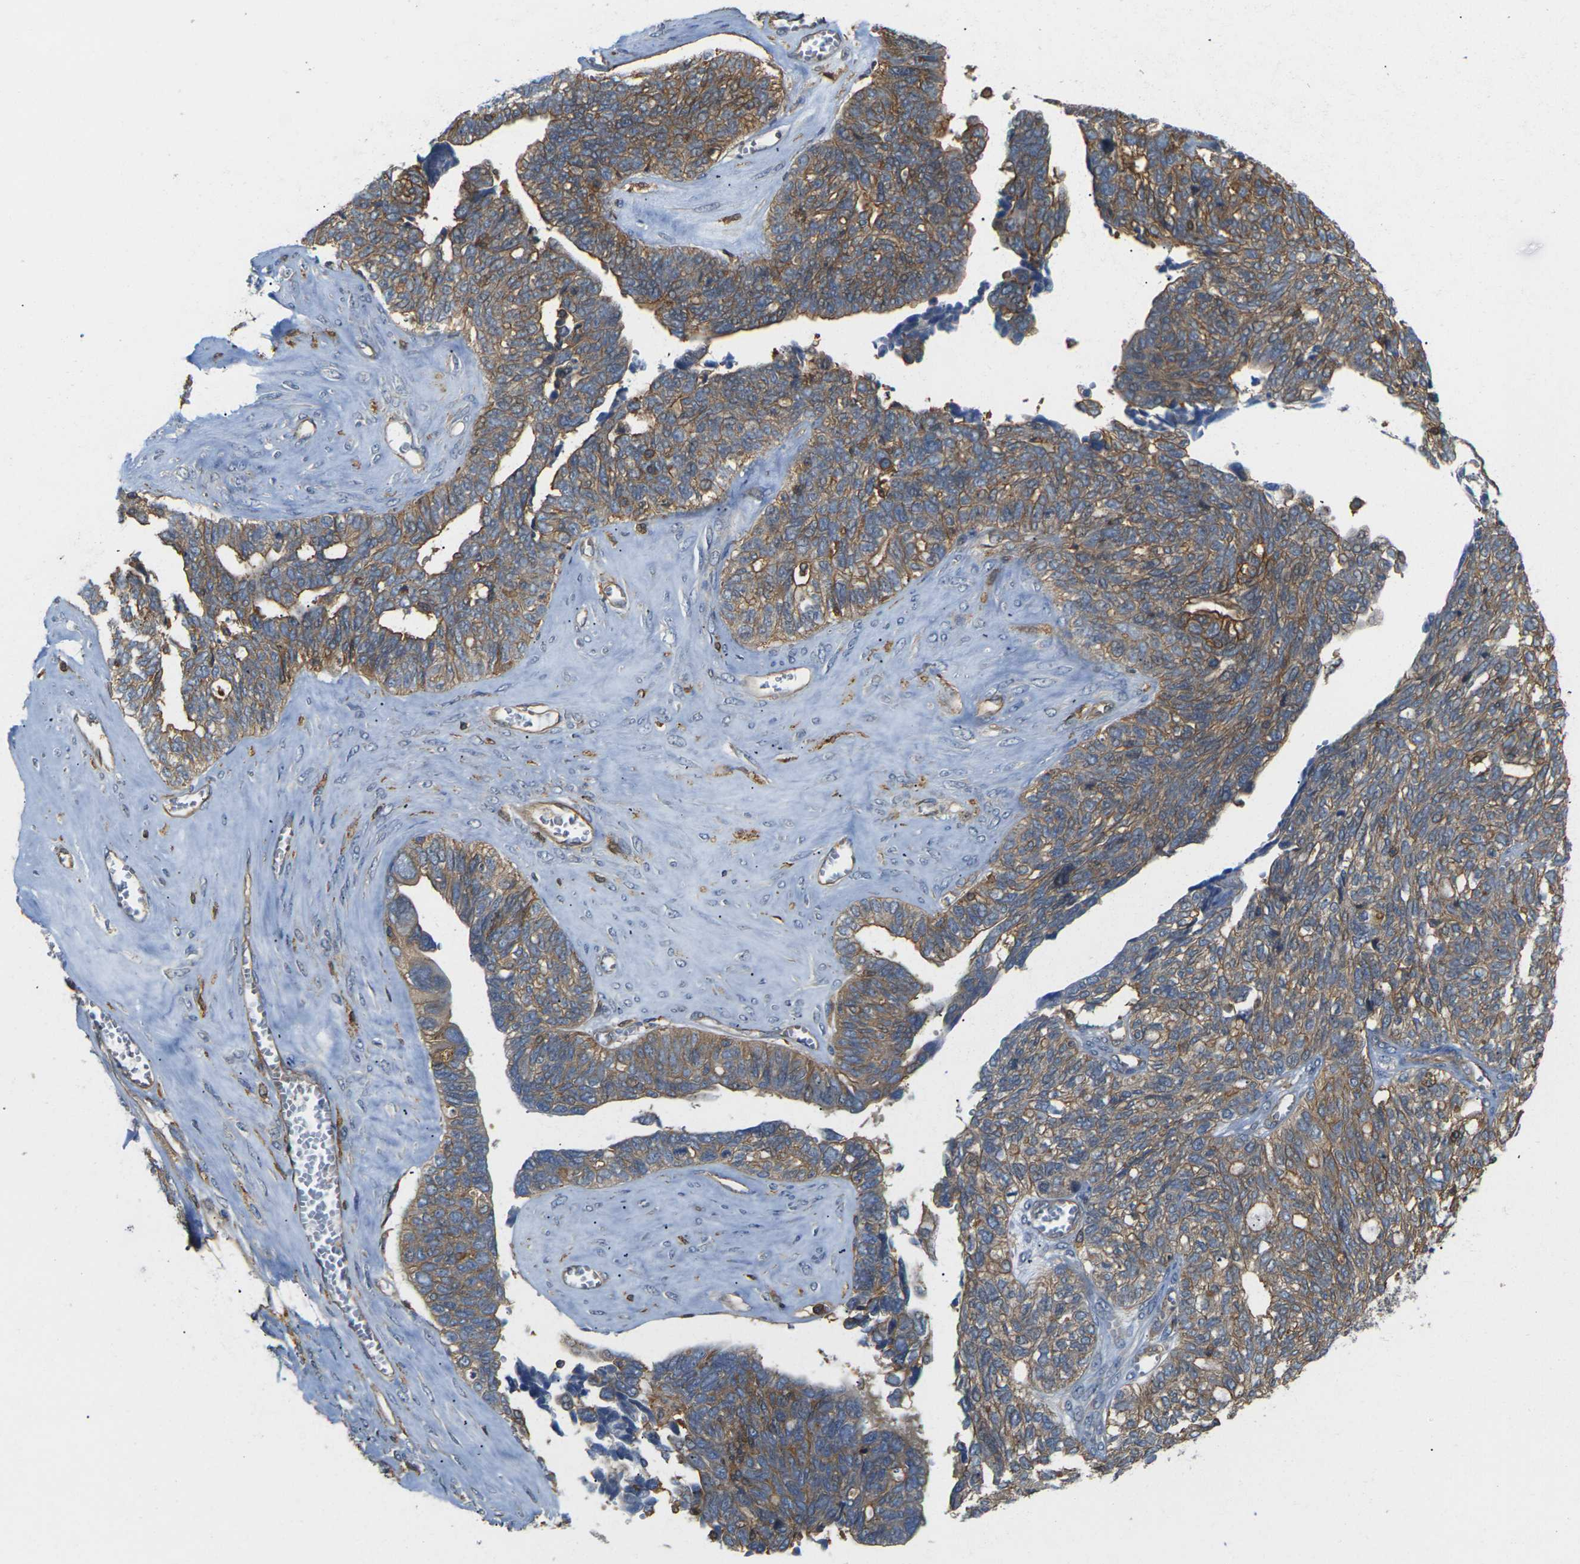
{"staining": {"intensity": "moderate", "quantity": ">75%", "location": "cytoplasmic/membranous"}, "tissue": "ovarian cancer", "cell_type": "Tumor cells", "image_type": "cancer", "snomed": [{"axis": "morphology", "description": "Cystadenocarcinoma, serous, NOS"}, {"axis": "topography", "description": "Ovary"}], "caption": "Tumor cells demonstrate moderate cytoplasmic/membranous positivity in approximately >75% of cells in ovarian serous cystadenocarcinoma.", "gene": "IQGAP1", "patient": {"sex": "female", "age": 79}}